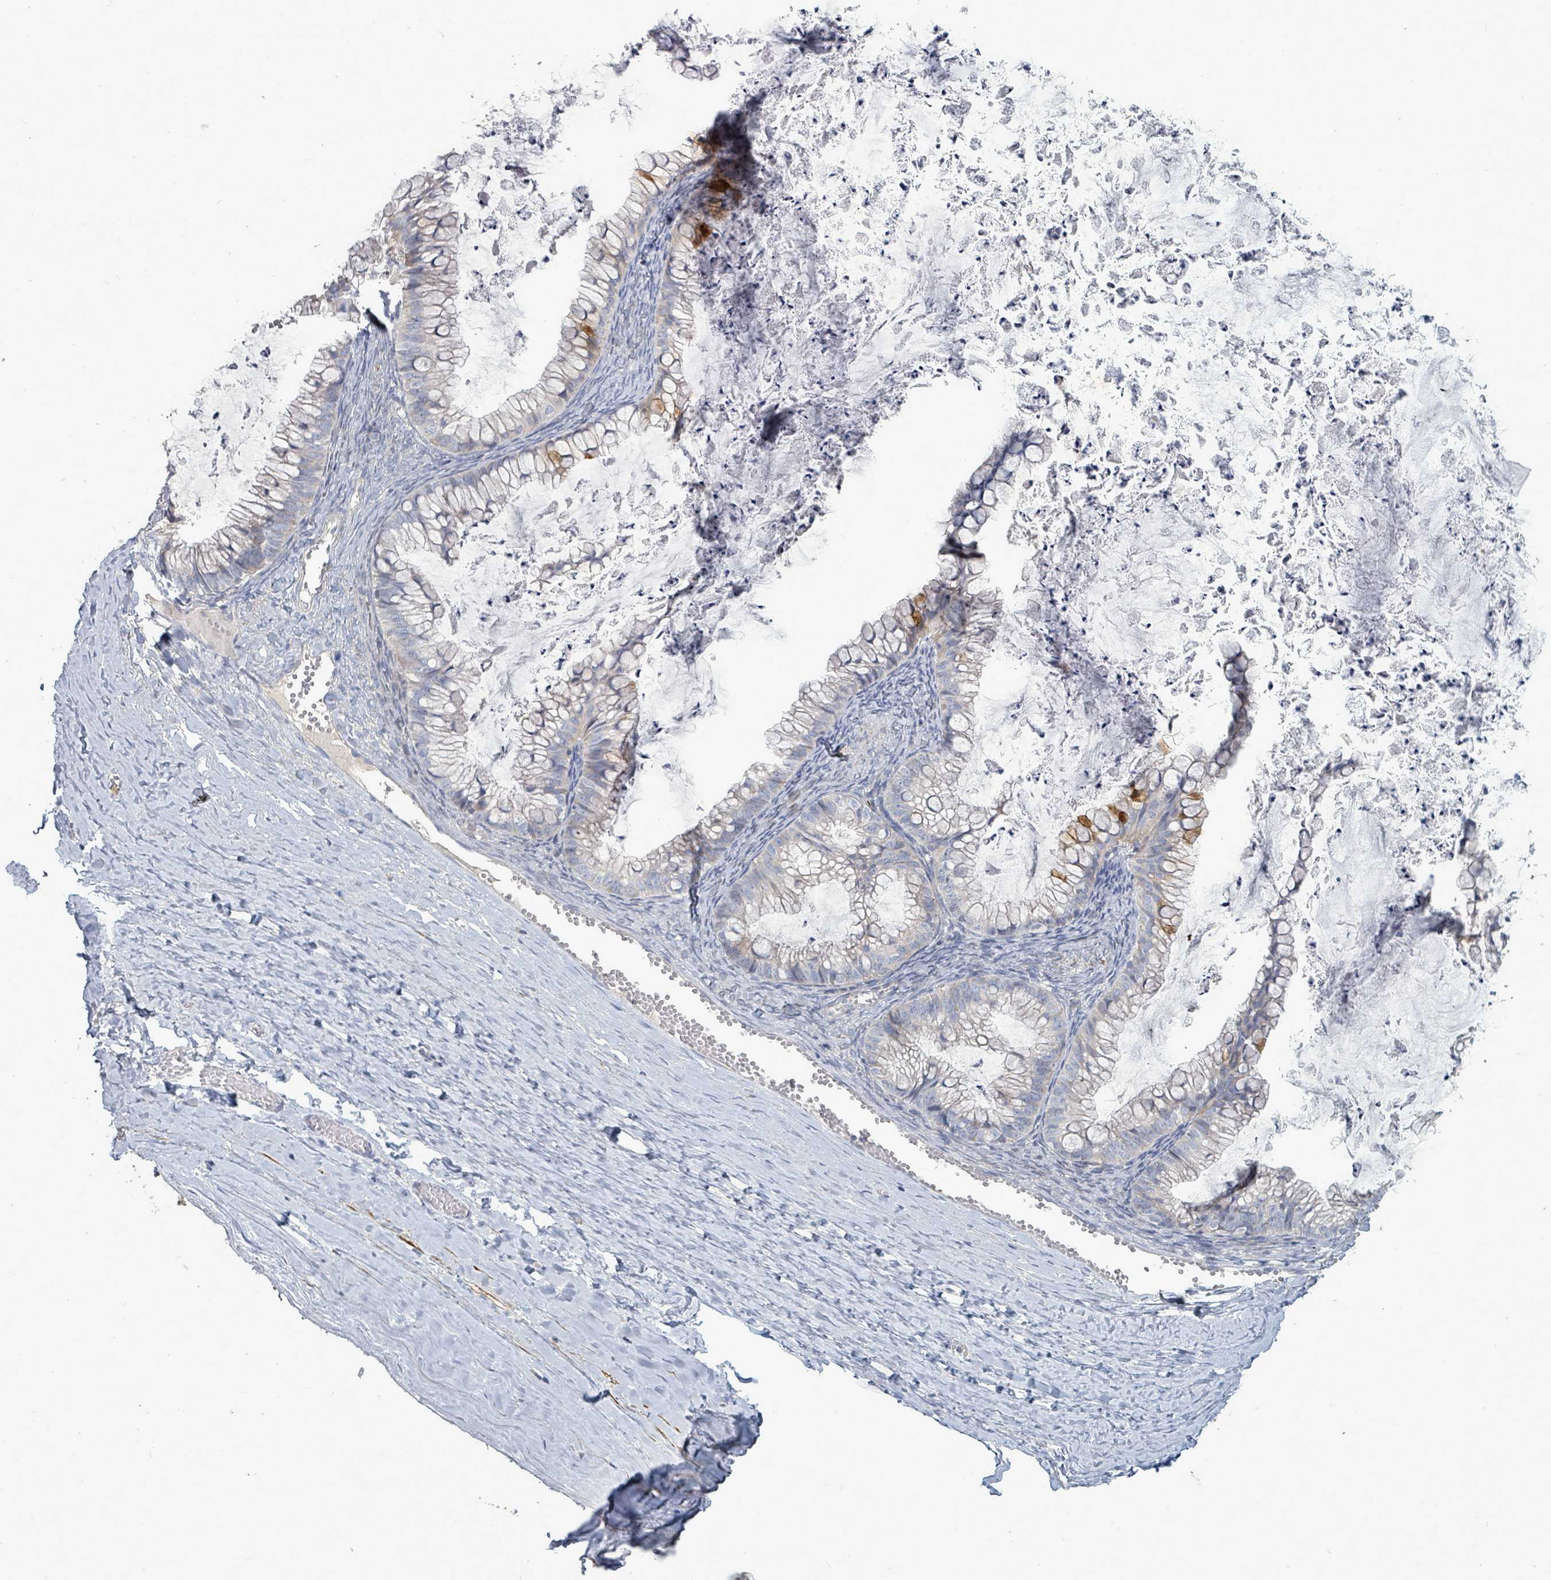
{"staining": {"intensity": "moderate", "quantity": "<25%", "location": "cytoplasmic/membranous"}, "tissue": "ovarian cancer", "cell_type": "Tumor cells", "image_type": "cancer", "snomed": [{"axis": "morphology", "description": "Cystadenocarcinoma, mucinous, NOS"}, {"axis": "topography", "description": "Ovary"}], "caption": "Tumor cells demonstrate low levels of moderate cytoplasmic/membranous positivity in approximately <25% of cells in human ovarian mucinous cystadenocarcinoma. Immunohistochemistry (ihc) stains the protein in brown and the nuclei are stained blue.", "gene": "ARGFX", "patient": {"sex": "female", "age": 35}}